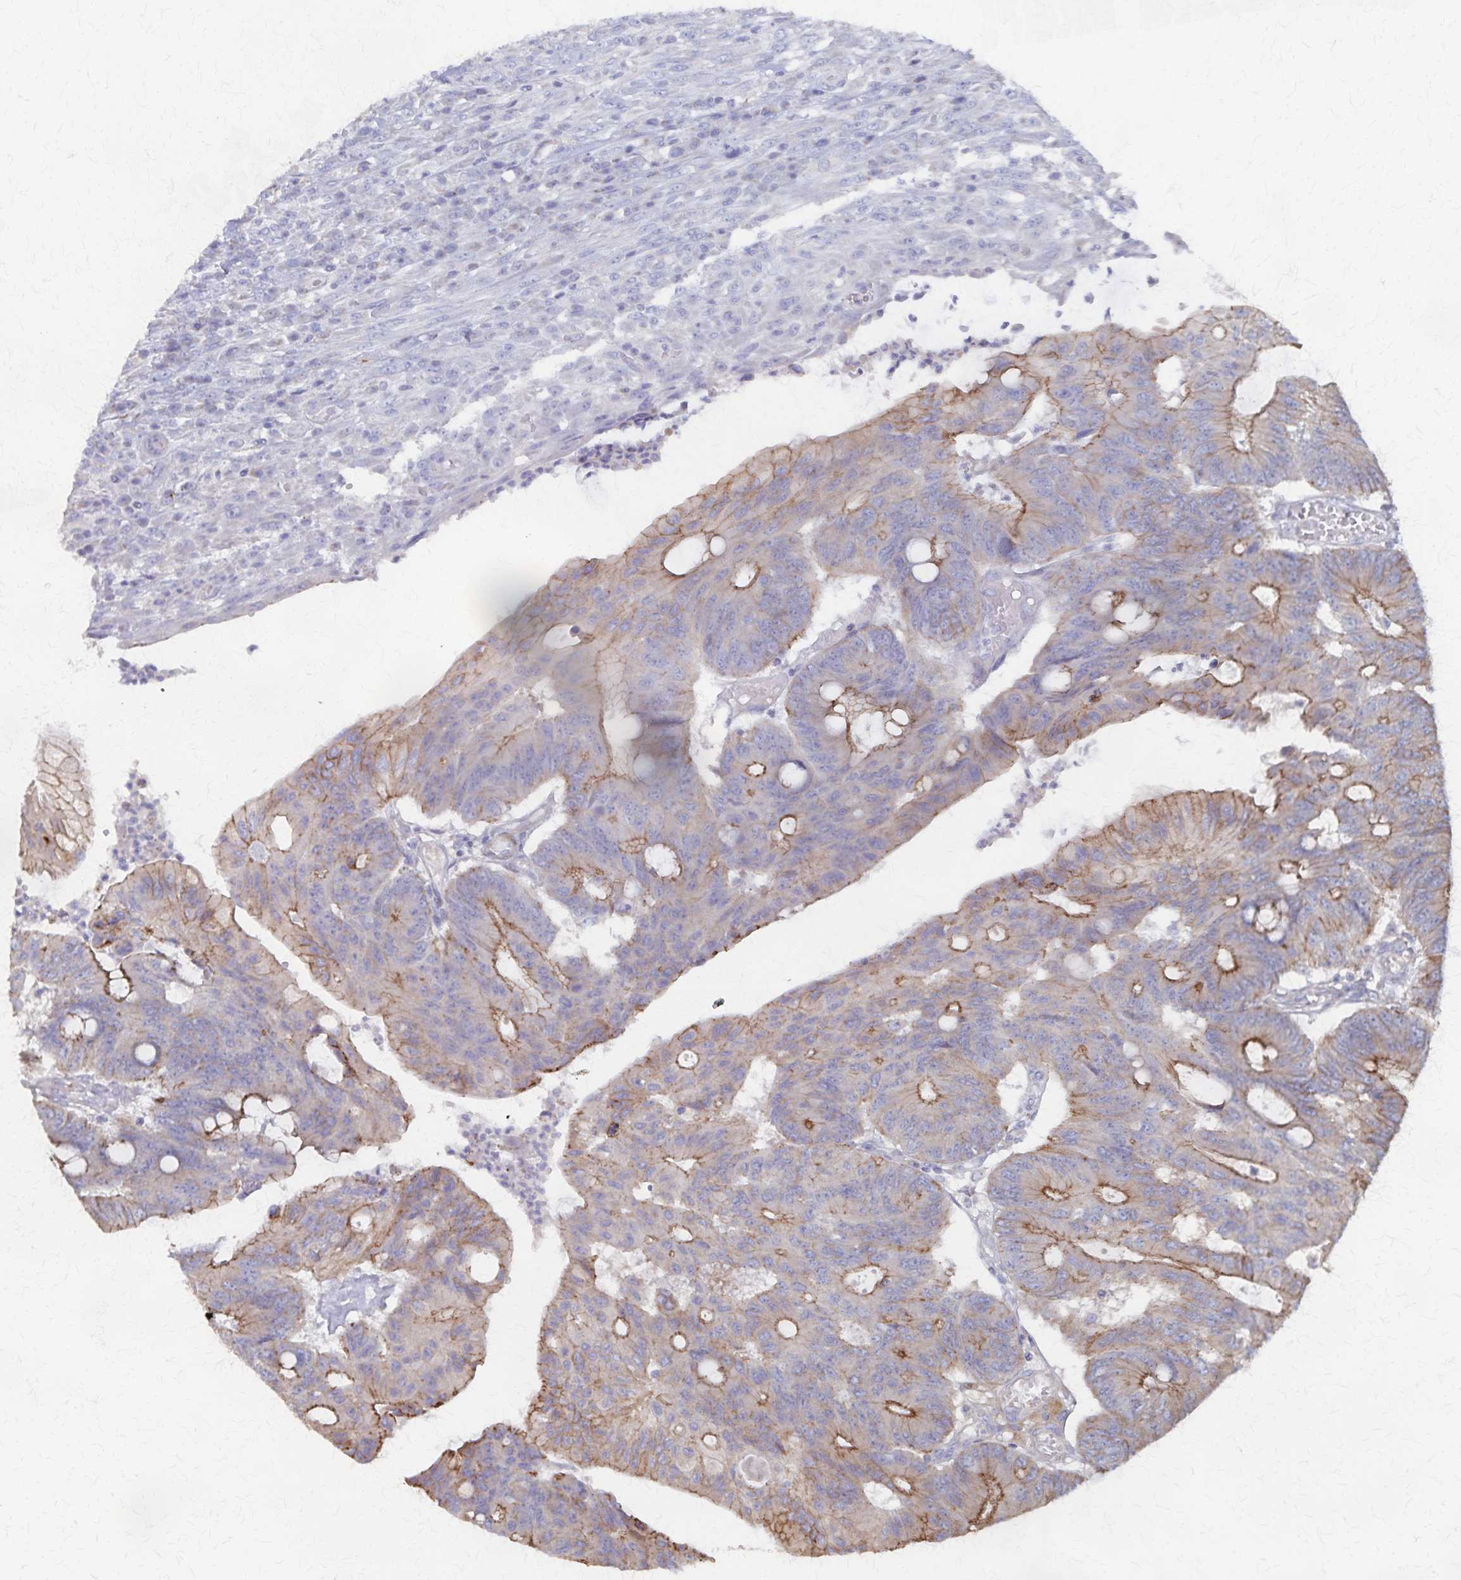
{"staining": {"intensity": "moderate", "quantity": "25%-75%", "location": "cytoplasmic/membranous"}, "tissue": "colorectal cancer", "cell_type": "Tumor cells", "image_type": "cancer", "snomed": [{"axis": "morphology", "description": "Adenocarcinoma, NOS"}, {"axis": "topography", "description": "Colon"}], "caption": "Colorectal adenocarcinoma stained for a protein (brown) shows moderate cytoplasmic/membranous positive expression in about 25%-75% of tumor cells.", "gene": "PGAP2", "patient": {"sex": "male", "age": 65}}